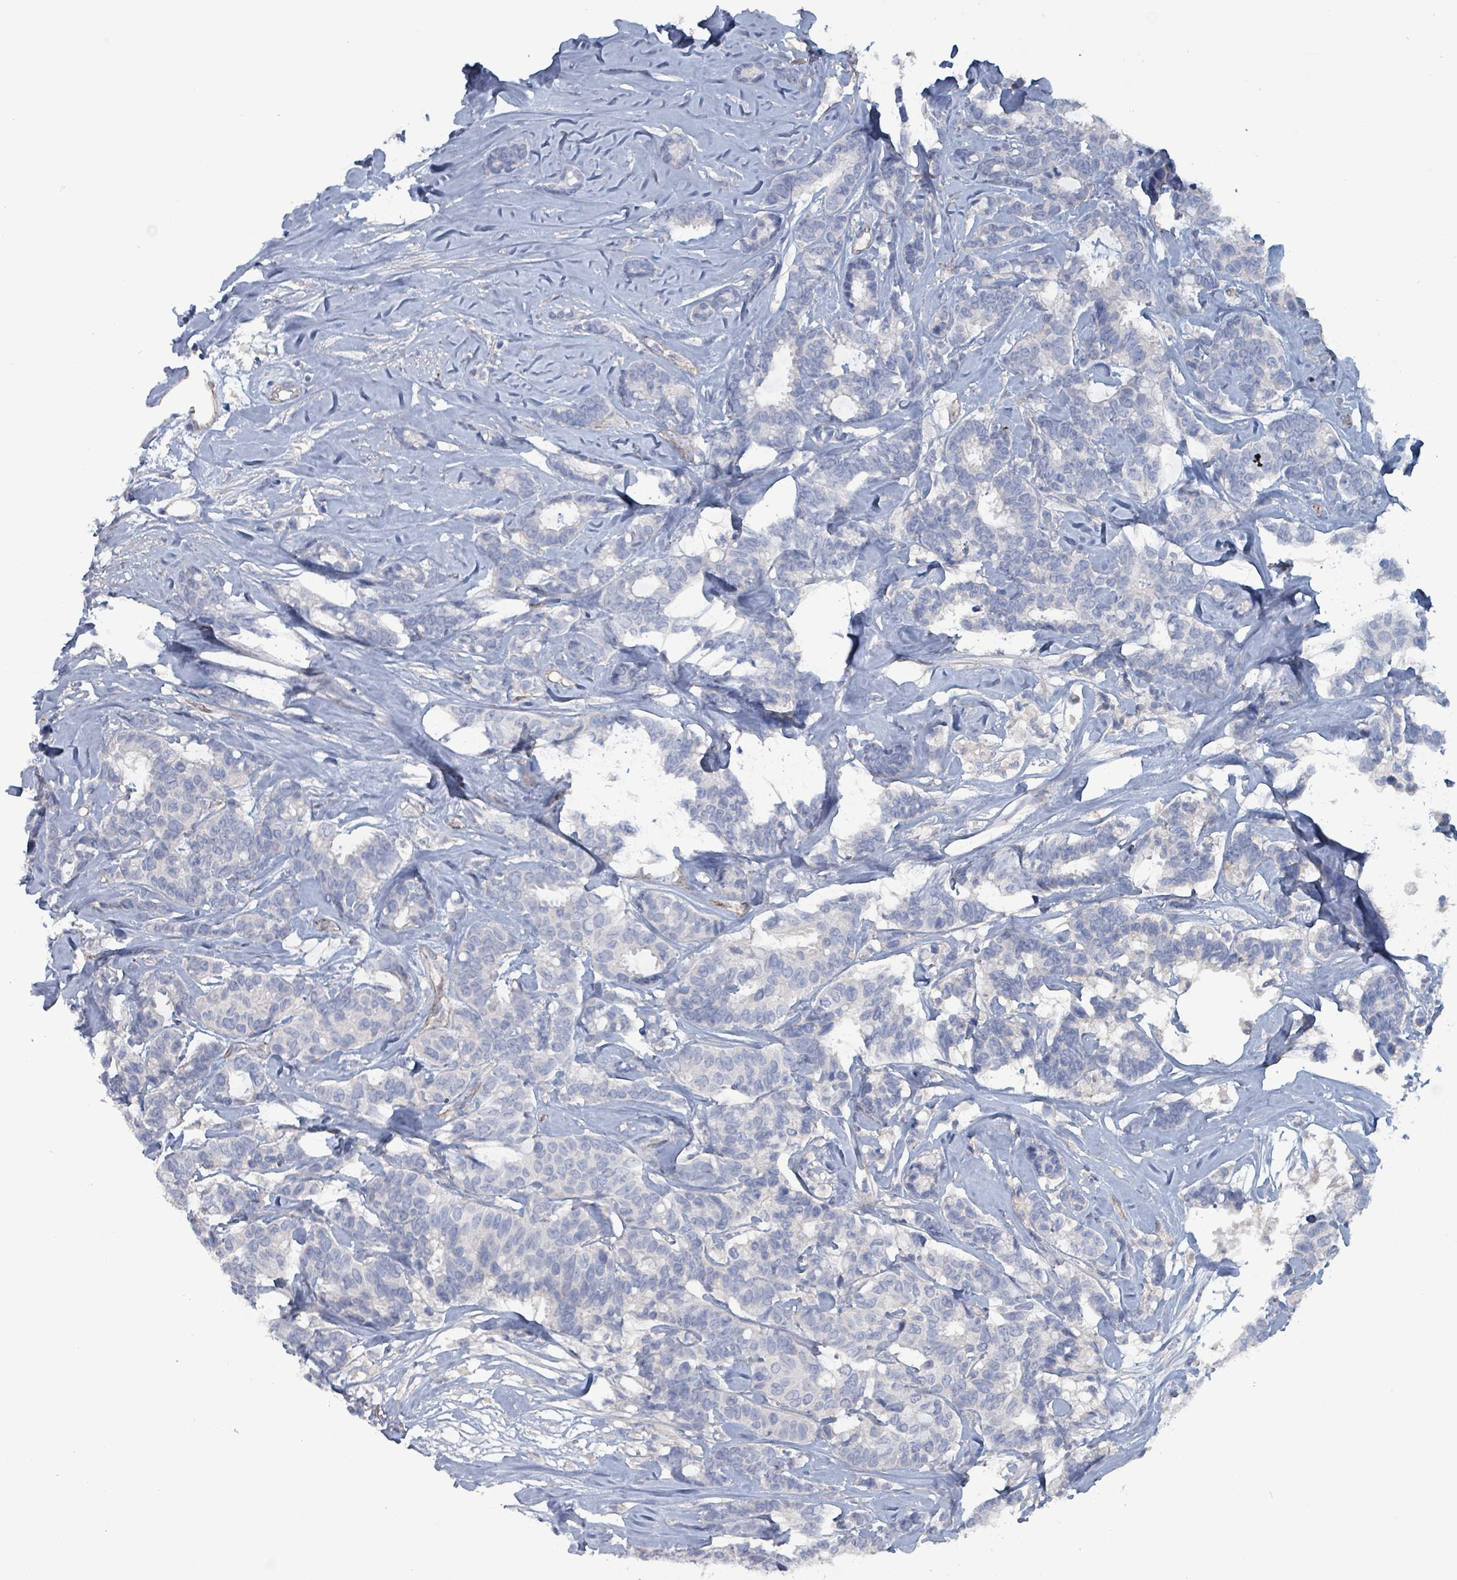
{"staining": {"intensity": "negative", "quantity": "none", "location": "none"}, "tissue": "breast cancer", "cell_type": "Tumor cells", "image_type": "cancer", "snomed": [{"axis": "morphology", "description": "Duct carcinoma"}, {"axis": "topography", "description": "Breast"}], "caption": "The image shows no significant positivity in tumor cells of breast invasive ductal carcinoma.", "gene": "TAAR5", "patient": {"sex": "female", "age": 87}}